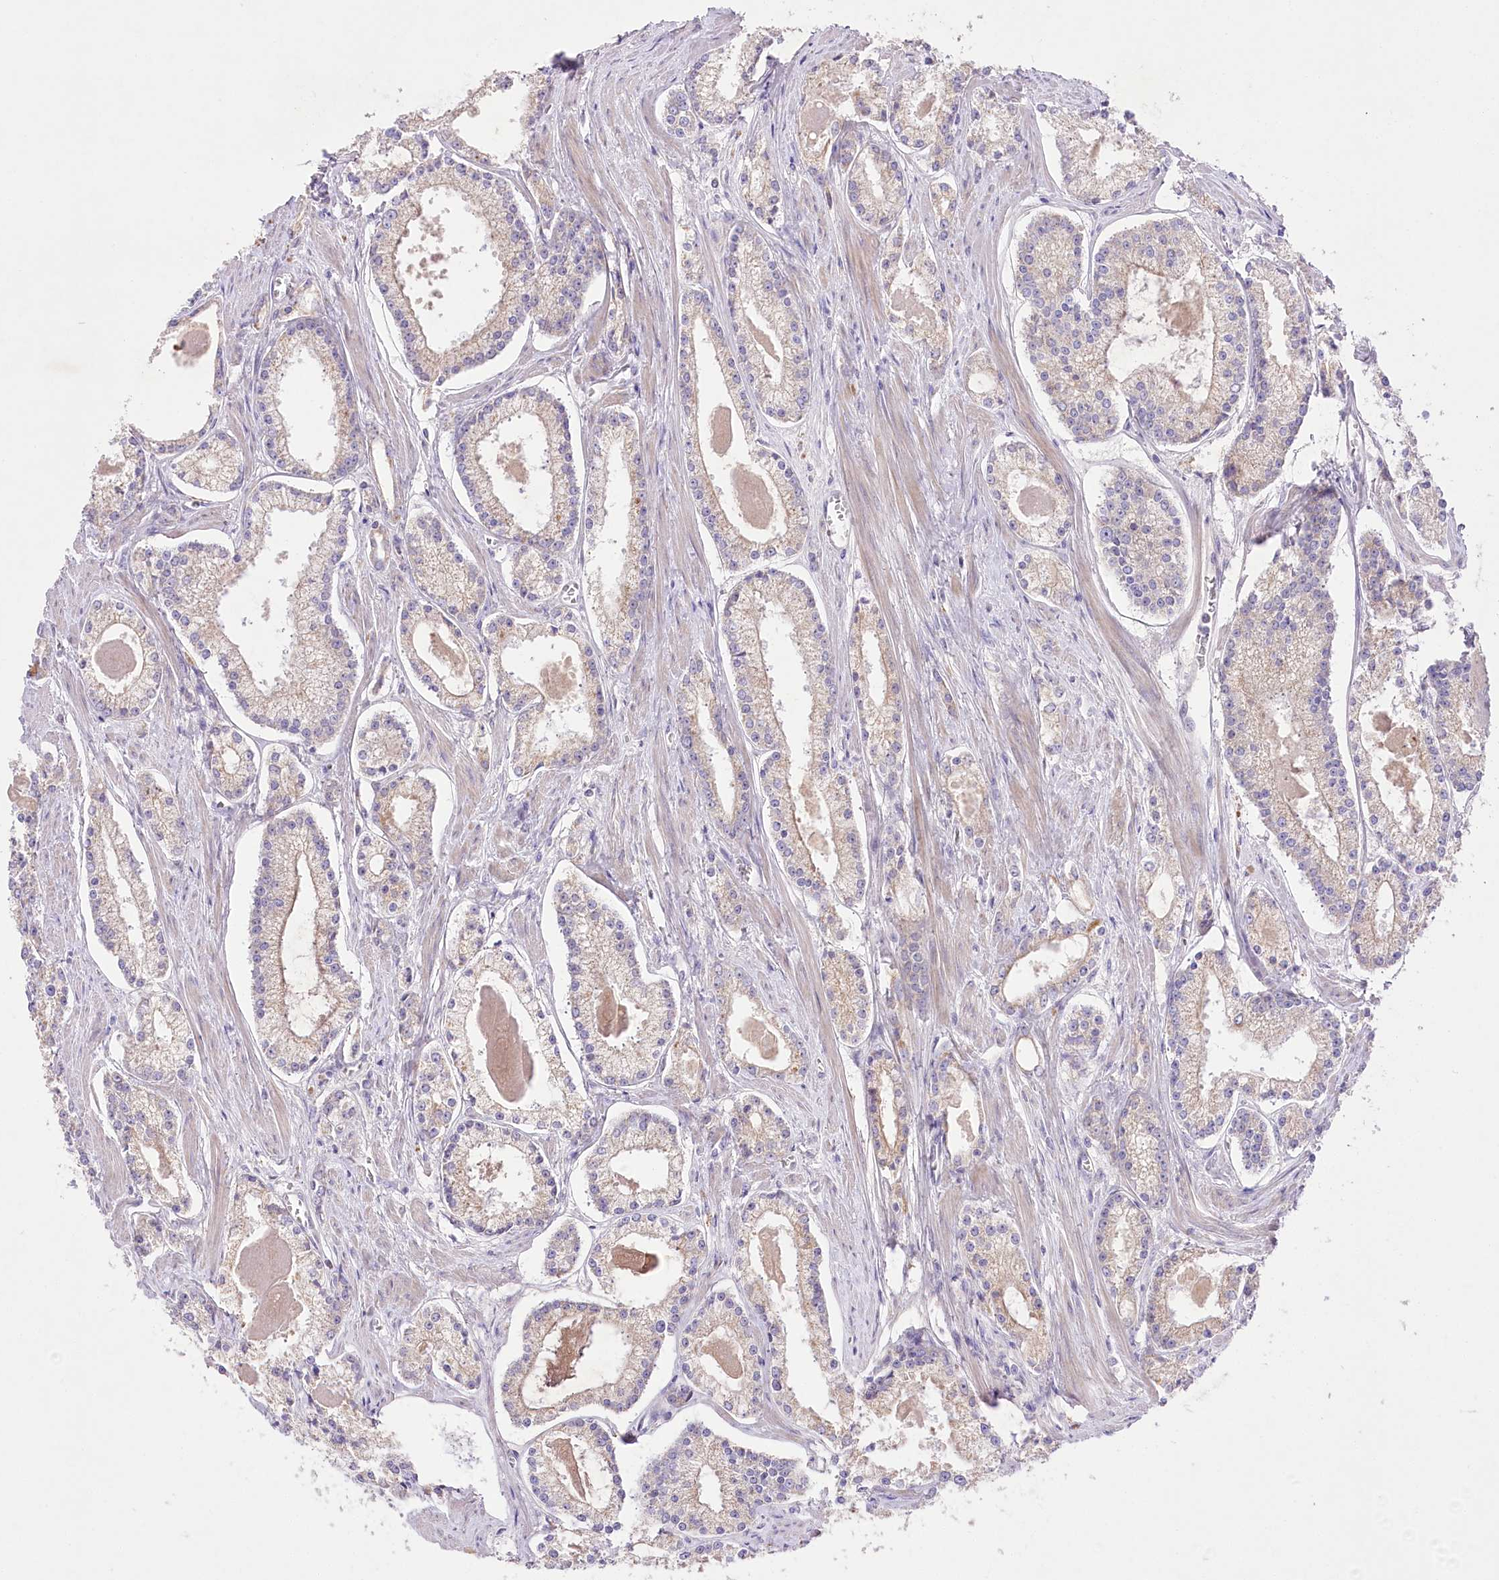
{"staining": {"intensity": "weak", "quantity": "25%-75%", "location": "cytoplasmic/membranous"}, "tissue": "prostate cancer", "cell_type": "Tumor cells", "image_type": "cancer", "snomed": [{"axis": "morphology", "description": "Adenocarcinoma, Low grade"}, {"axis": "topography", "description": "Prostate"}], "caption": "Human prostate cancer (adenocarcinoma (low-grade)) stained with a protein marker demonstrates weak staining in tumor cells.", "gene": "LRRC14B", "patient": {"sex": "male", "age": 54}}